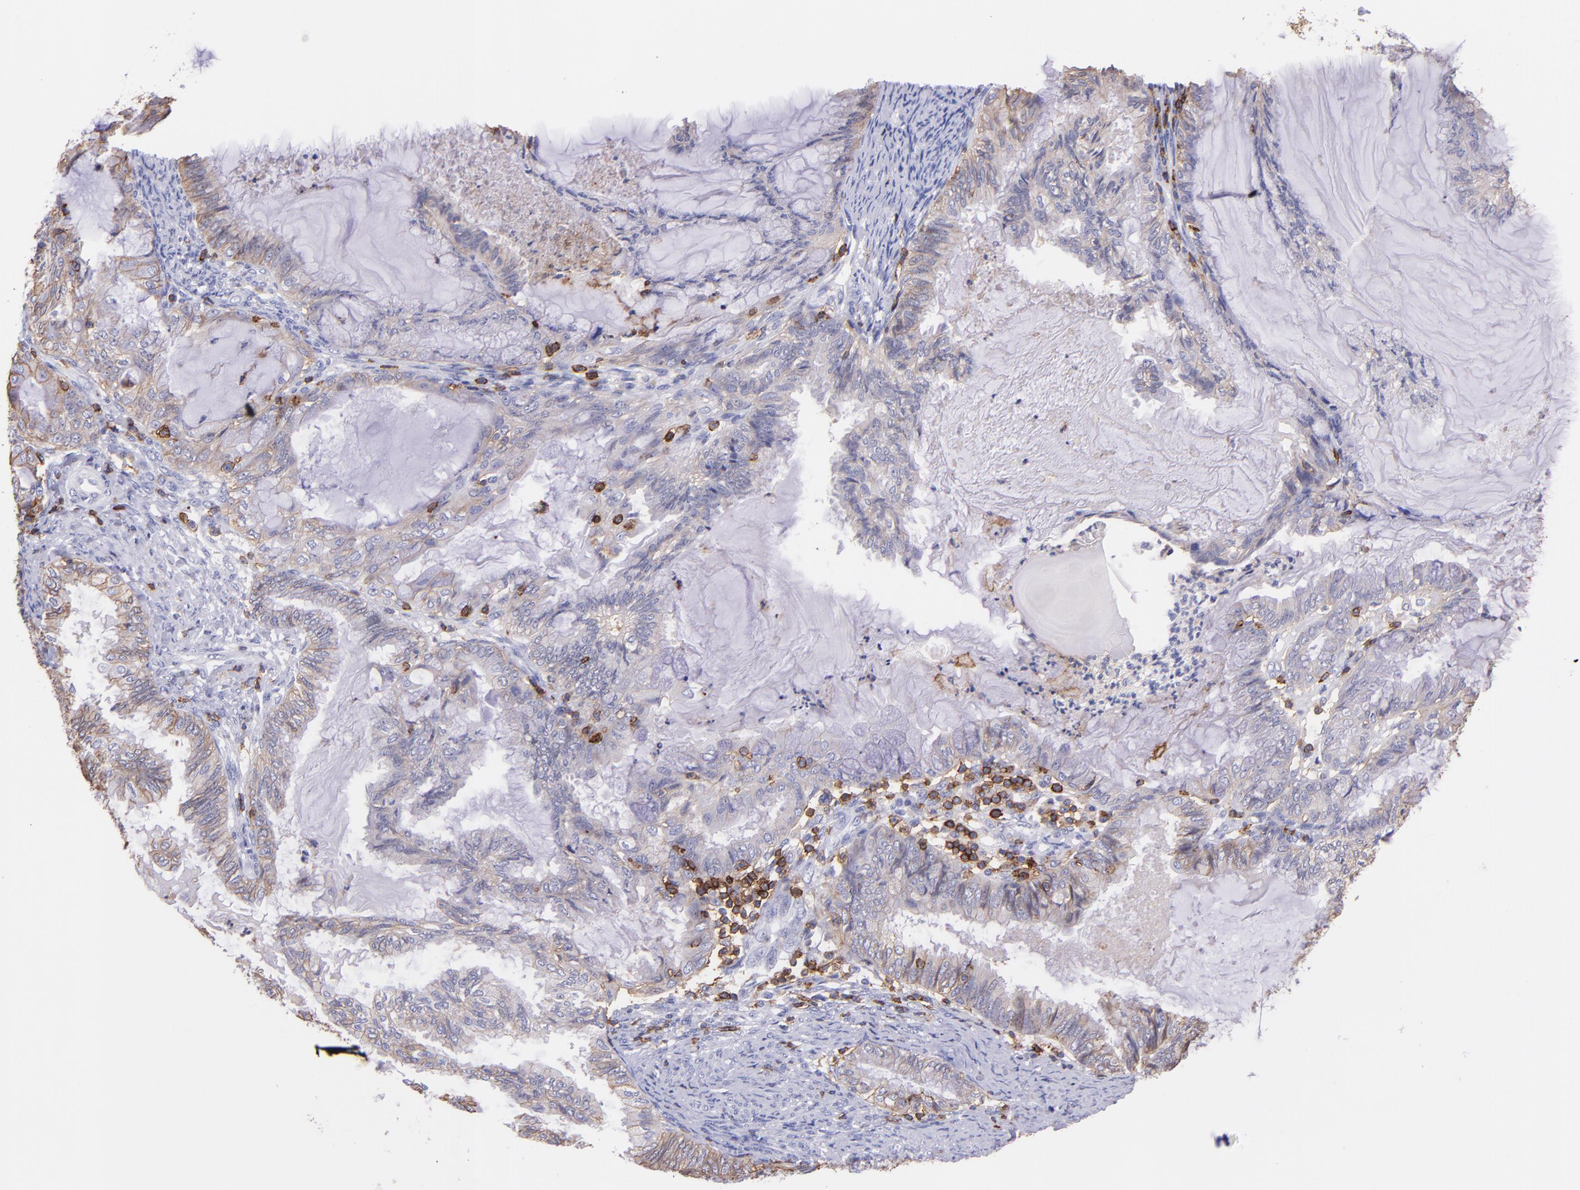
{"staining": {"intensity": "weak", "quantity": "25%-75%", "location": "cytoplasmic/membranous"}, "tissue": "endometrial cancer", "cell_type": "Tumor cells", "image_type": "cancer", "snomed": [{"axis": "morphology", "description": "Adenocarcinoma, NOS"}, {"axis": "topography", "description": "Endometrium"}], "caption": "Human endometrial cancer (adenocarcinoma) stained for a protein (brown) shows weak cytoplasmic/membranous positive staining in about 25%-75% of tumor cells.", "gene": "SPN", "patient": {"sex": "female", "age": 86}}